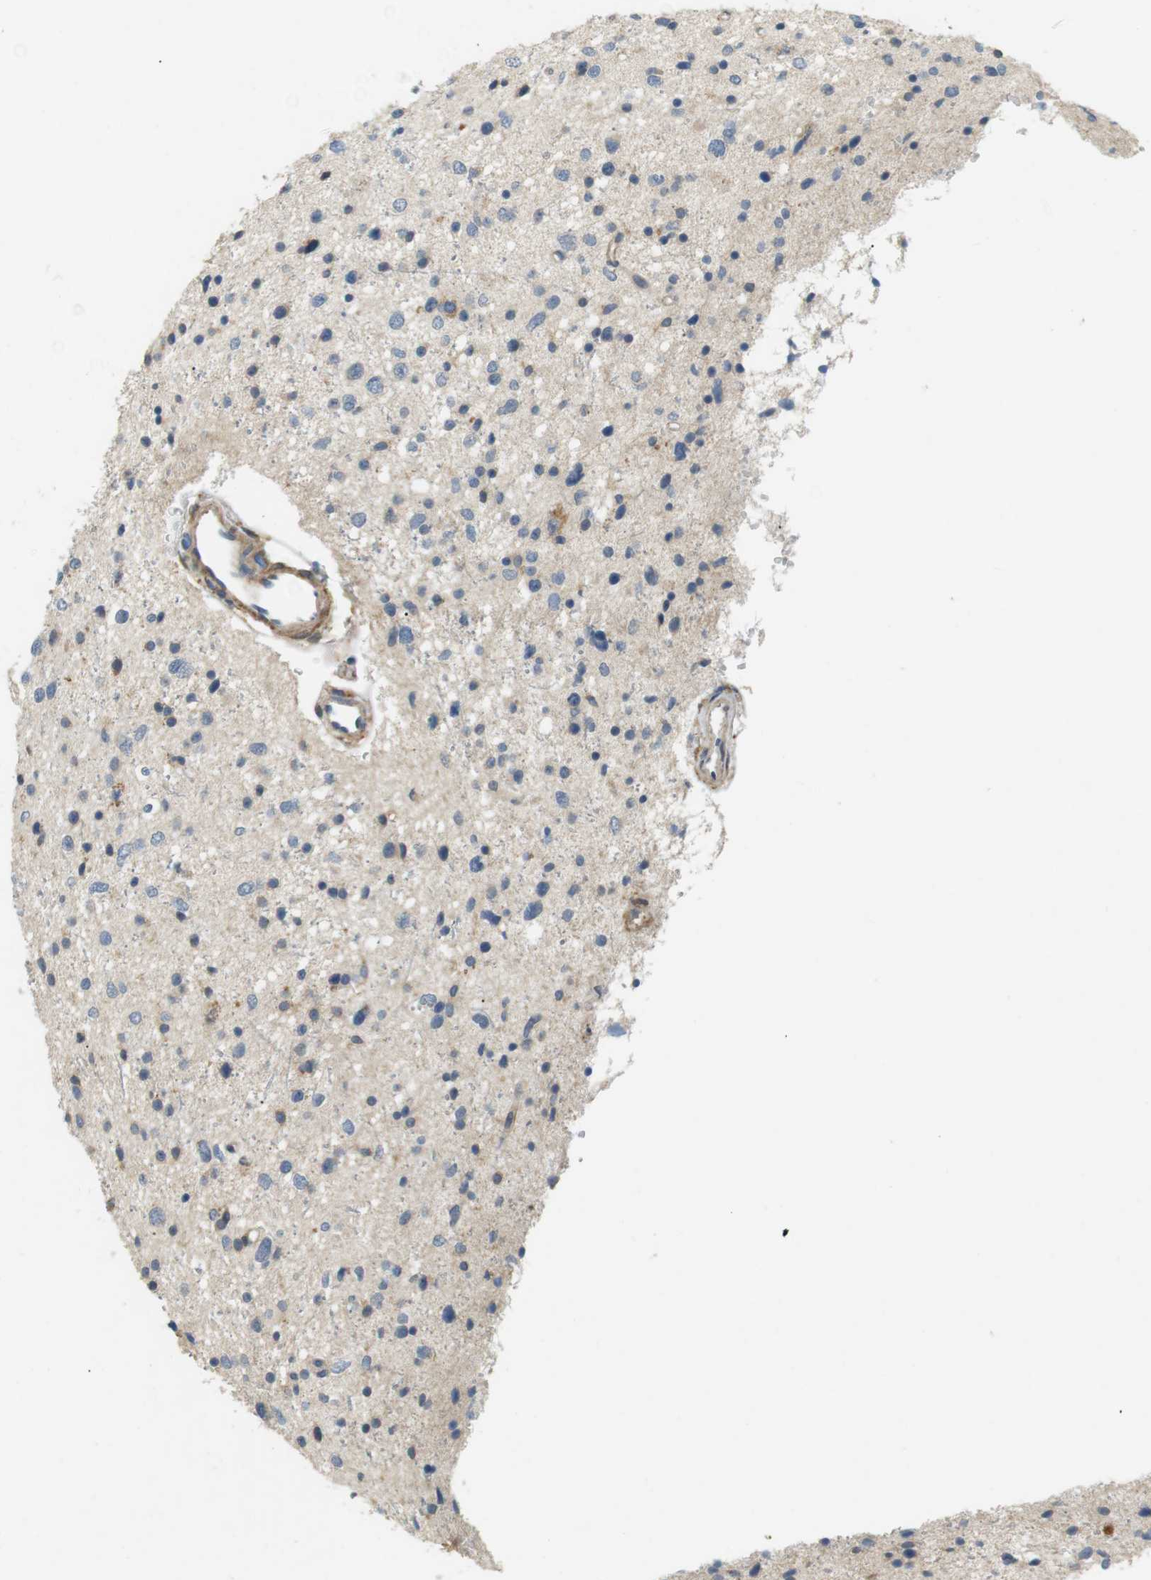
{"staining": {"intensity": "weak", "quantity": "<25%", "location": "cytoplasmic/membranous"}, "tissue": "glioma", "cell_type": "Tumor cells", "image_type": "cancer", "snomed": [{"axis": "morphology", "description": "Glioma, malignant, Low grade"}, {"axis": "topography", "description": "Brain"}], "caption": "DAB immunohistochemical staining of malignant low-grade glioma displays no significant positivity in tumor cells.", "gene": "P2RY1", "patient": {"sex": "female", "age": 37}}